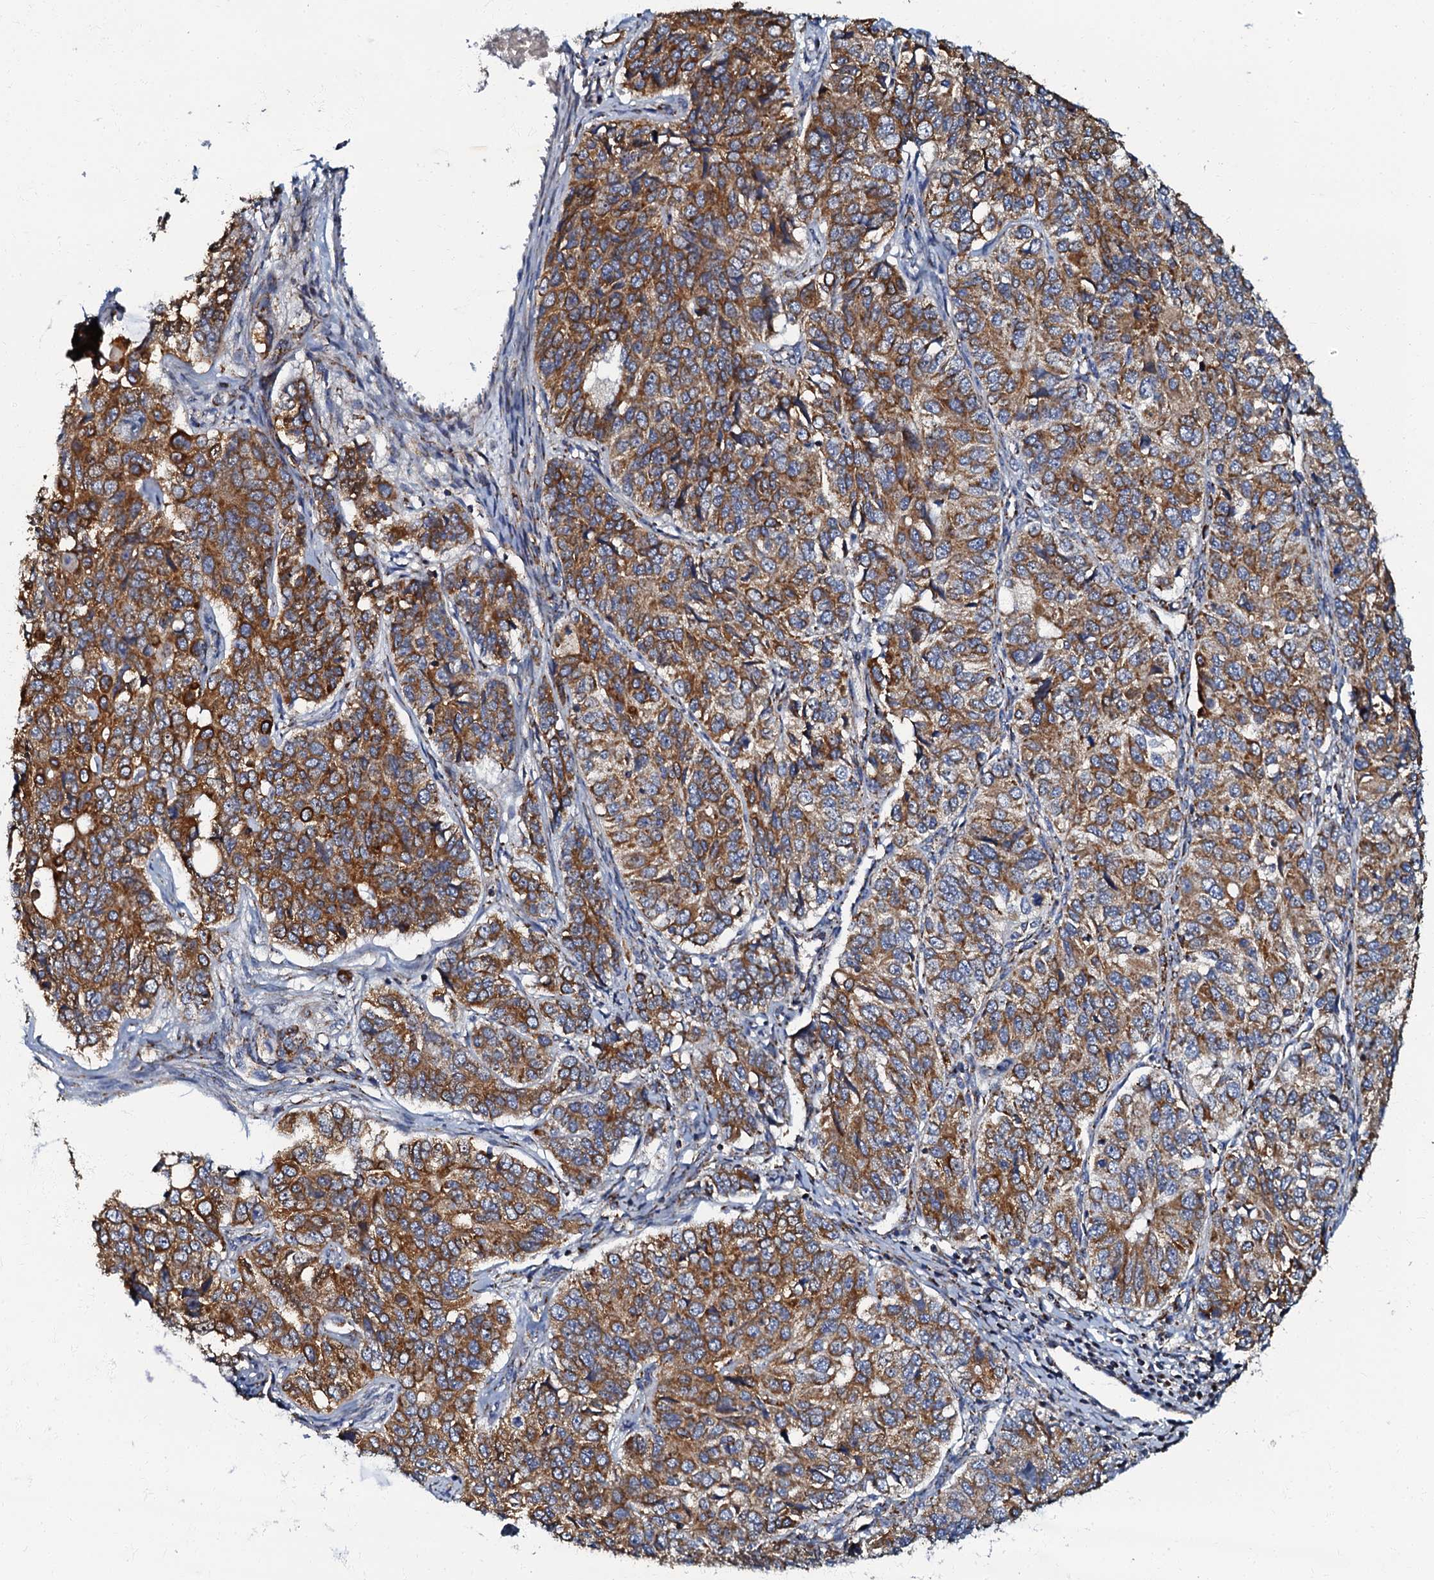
{"staining": {"intensity": "strong", "quantity": ">75%", "location": "cytoplasmic/membranous"}, "tissue": "ovarian cancer", "cell_type": "Tumor cells", "image_type": "cancer", "snomed": [{"axis": "morphology", "description": "Carcinoma, endometroid"}, {"axis": "topography", "description": "Ovary"}], "caption": "Endometroid carcinoma (ovarian) was stained to show a protein in brown. There is high levels of strong cytoplasmic/membranous positivity in about >75% of tumor cells.", "gene": "NDUFA12", "patient": {"sex": "female", "age": 51}}